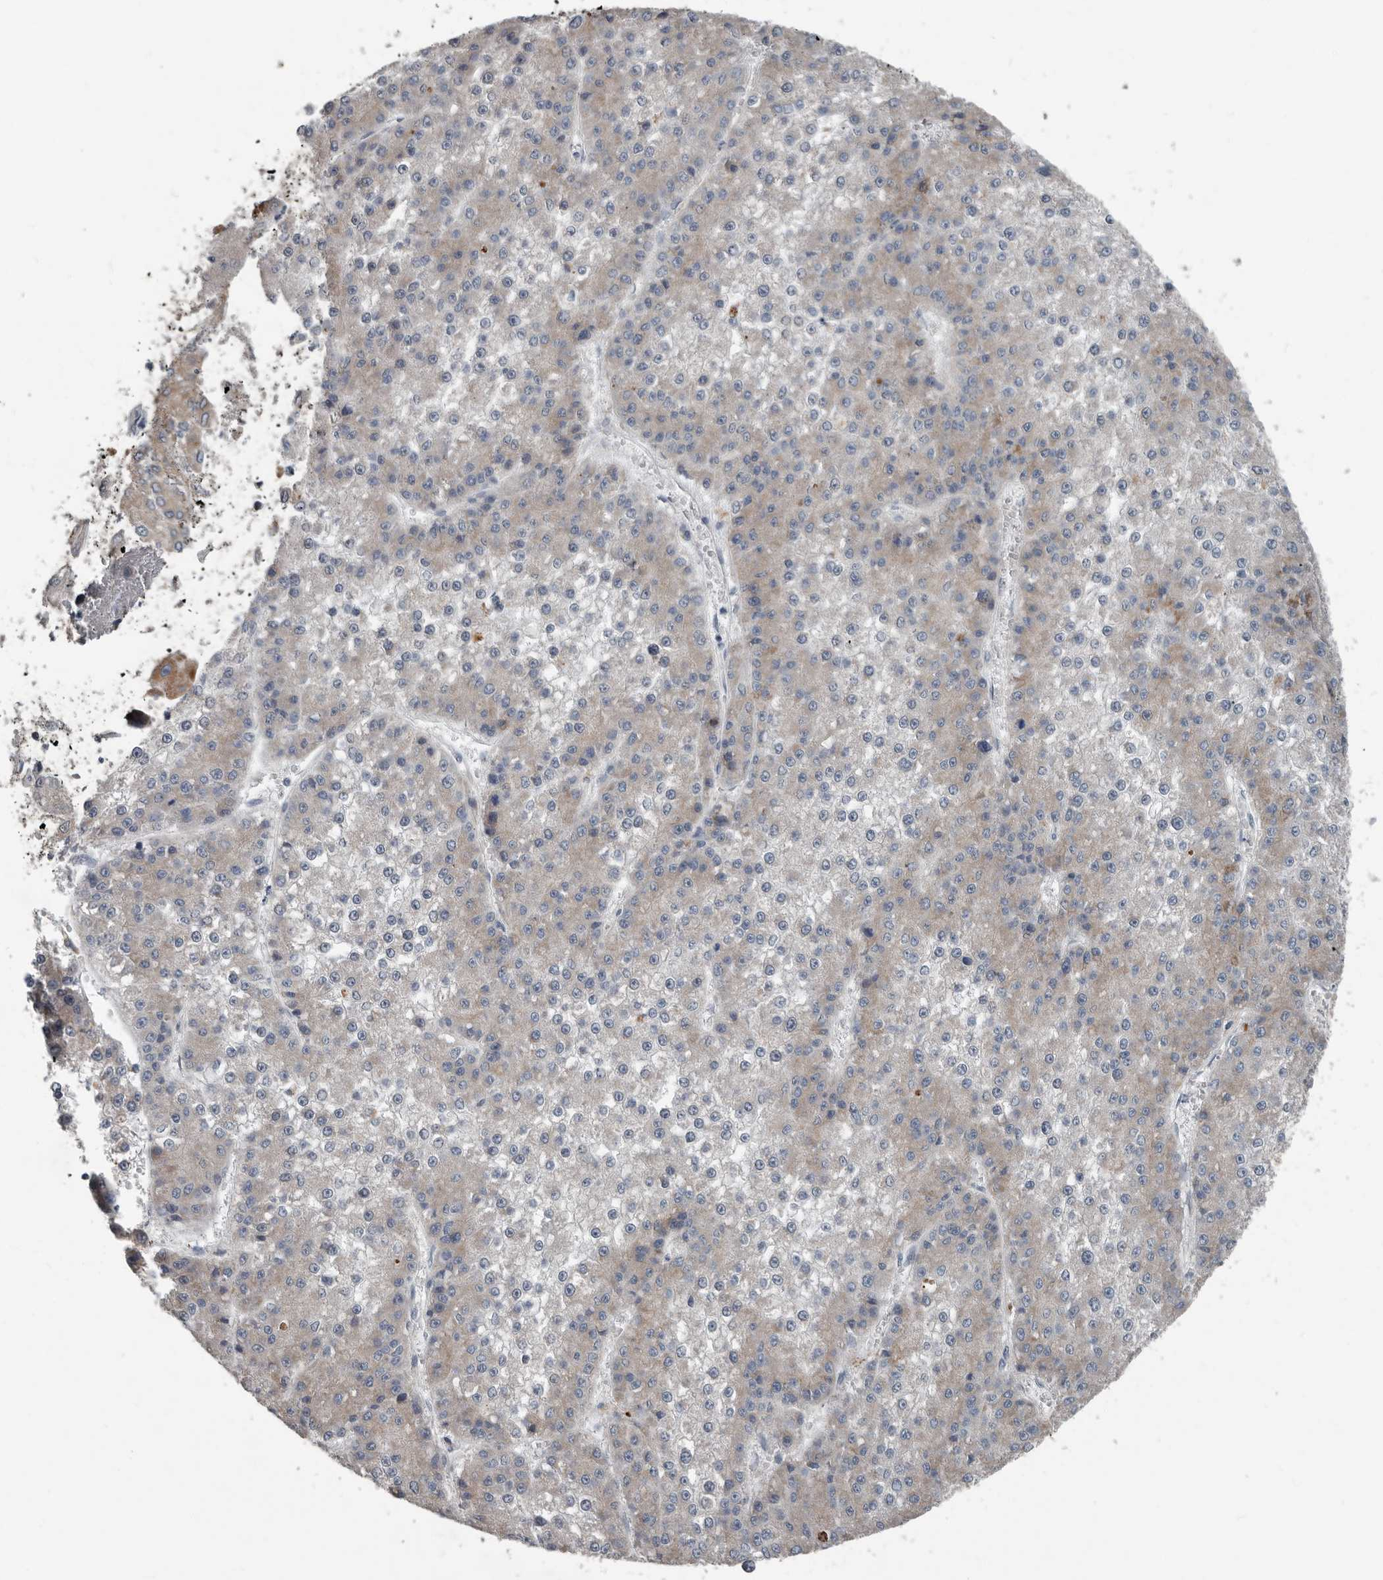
{"staining": {"intensity": "weak", "quantity": "25%-75%", "location": "cytoplasmic/membranous"}, "tissue": "liver cancer", "cell_type": "Tumor cells", "image_type": "cancer", "snomed": [{"axis": "morphology", "description": "Carcinoma, Hepatocellular, NOS"}, {"axis": "topography", "description": "Liver"}], "caption": "High-magnification brightfield microscopy of hepatocellular carcinoma (liver) stained with DAB (brown) and counterstained with hematoxylin (blue). tumor cells exhibit weak cytoplasmic/membranous staining is identified in approximately25%-75% of cells.", "gene": "DPY19L4", "patient": {"sex": "female", "age": 73}}